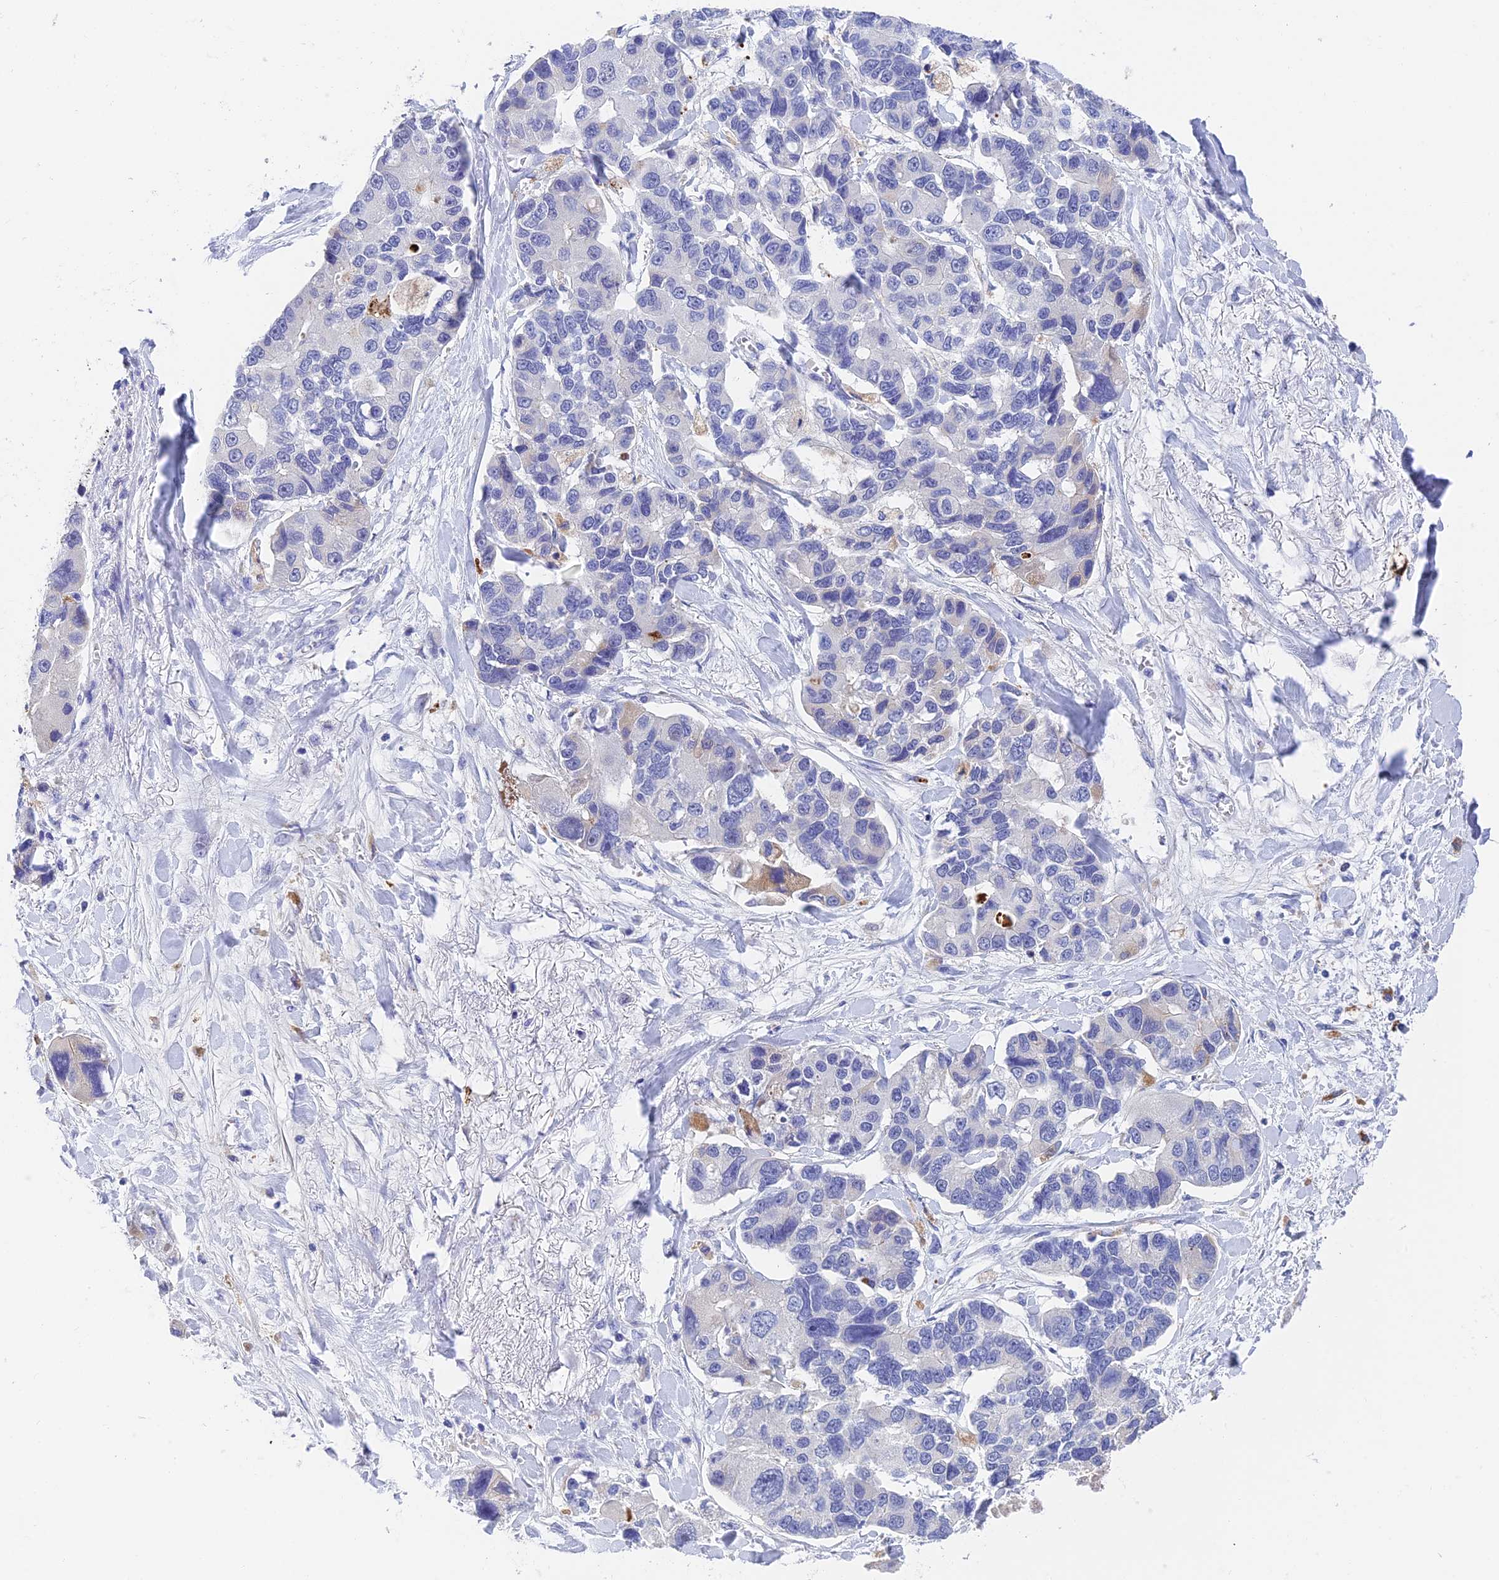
{"staining": {"intensity": "moderate", "quantity": "<25%", "location": "cytoplasmic/membranous"}, "tissue": "lung cancer", "cell_type": "Tumor cells", "image_type": "cancer", "snomed": [{"axis": "morphology", "description": "Adenocarcinoma, NOS"}, {"axis": "topography", "description": "Lung"}], "caption": "This is a micrograph of immunohistochemistry (IHC) staining of lung cancer (adenocarcinoma), which shows moderate expression in the cytoplasmic/membranous of tumor cells.", "gene": "ADAMTS13", "patient": {"sex": "female", "age": 54}}